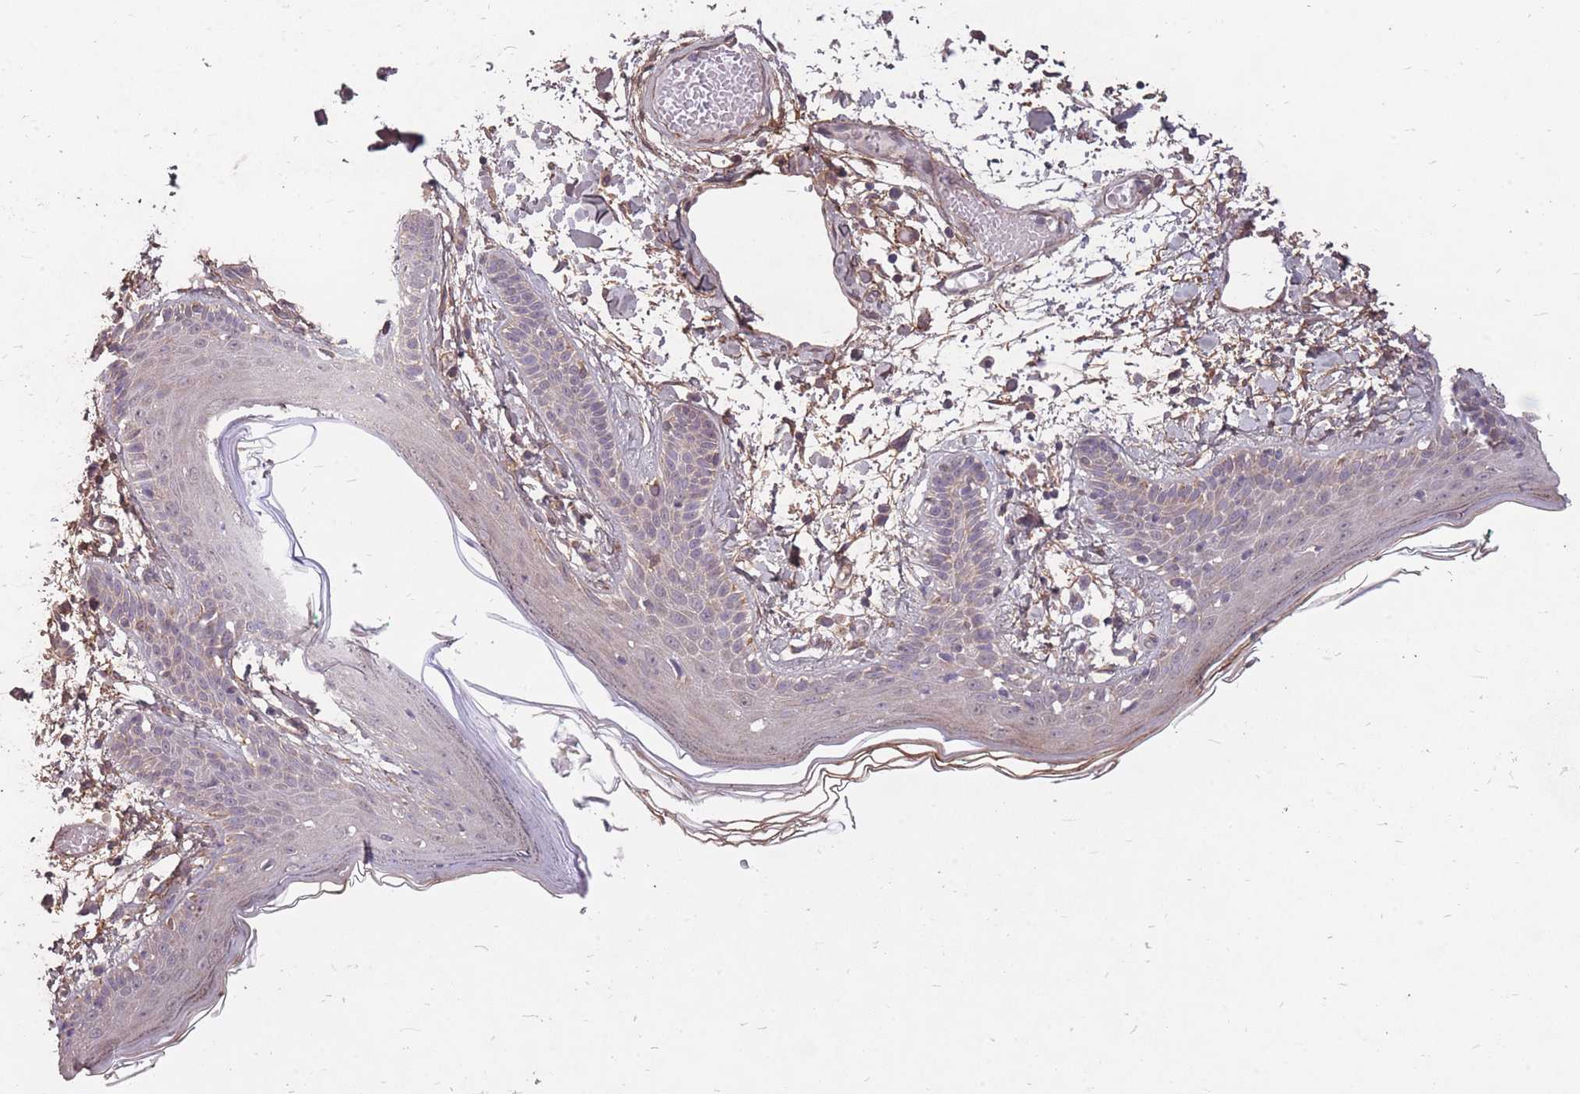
{"staining": {"intensity": "weak", "quantity": ">75%", "location": "cytoplasmic/membranous"}, "tissue": "skin", "cell_type": "Fibroblasts", "image_type": "normal", "snomed": [{"axis": "morphology", "description": "Normal tissue, NOS"}, {"axis": "topography", "description": "Skin"}], "caption": "A histopathology image showing weak cytoplasmic/membranous staining in about >75% of fibroblasts in normal skin, as visualized by brown immunohistochemical staining.", "gene": "DYNC1LI2", "patient": {"sex": "male", "age": 79}}